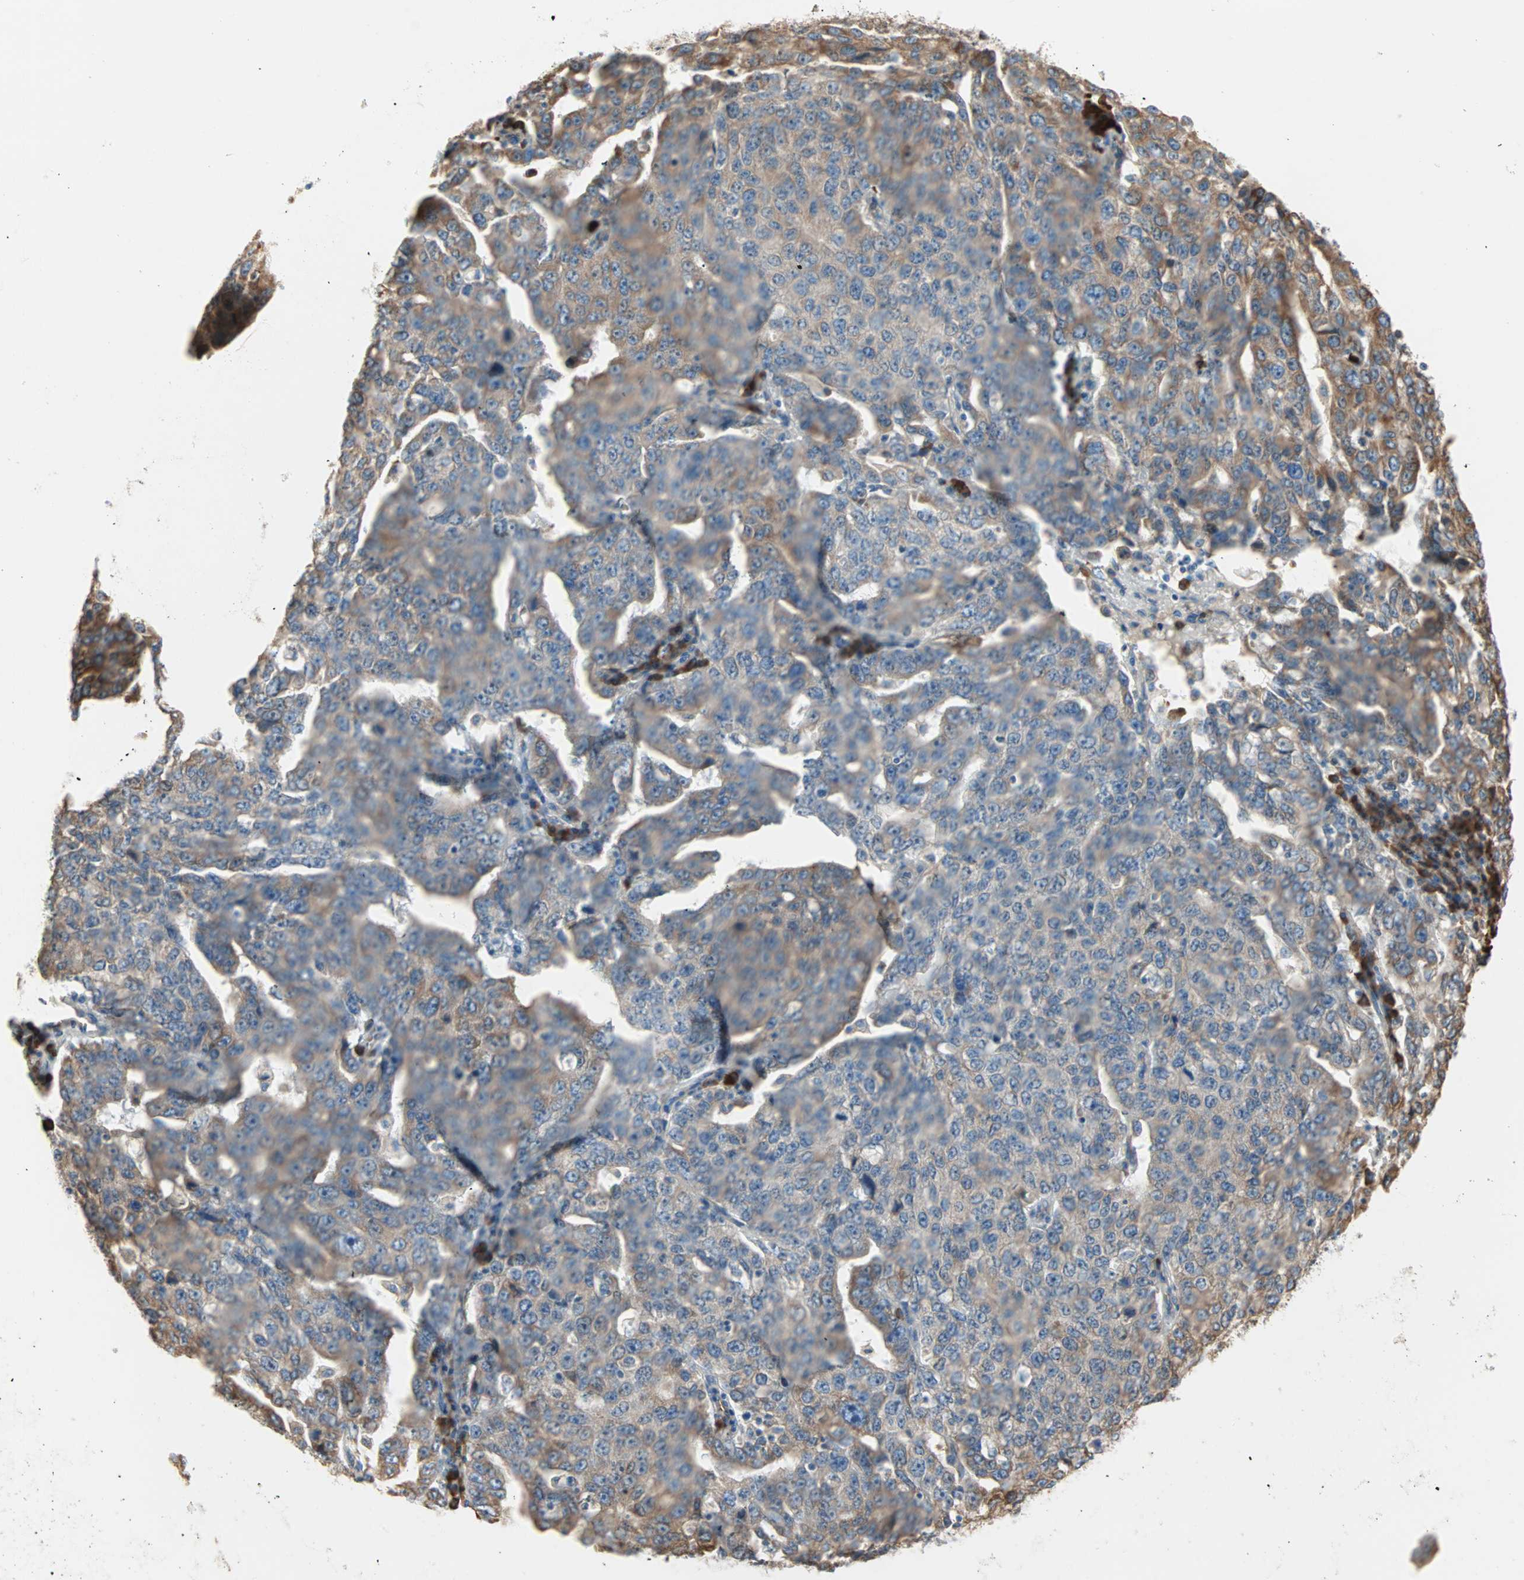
{"staining": {"intensity": "moderate", "quantity": ">75%", "location": "cytoplasmic/membranous"}, "tissue": "ovarian cancer", "cell_type": "Tumor cells", "image_type": "cancer", "snomed": [{"axis": "morphology", "description": "Carcinoma, endometroid"}, {"axis": "topography", "description": "Ovary"}], "caption": "Immunohistochemistry (IHC) micrograph of ovarian cancer (endometroid carcinoma) stained for a protein (brown), which displays medium levels of moderate cytoplasmic/membranous staining in approximately >75% of tumor cells.", "gene": "PLCXD1", "patient": {"sex": "female", "age": 62}}